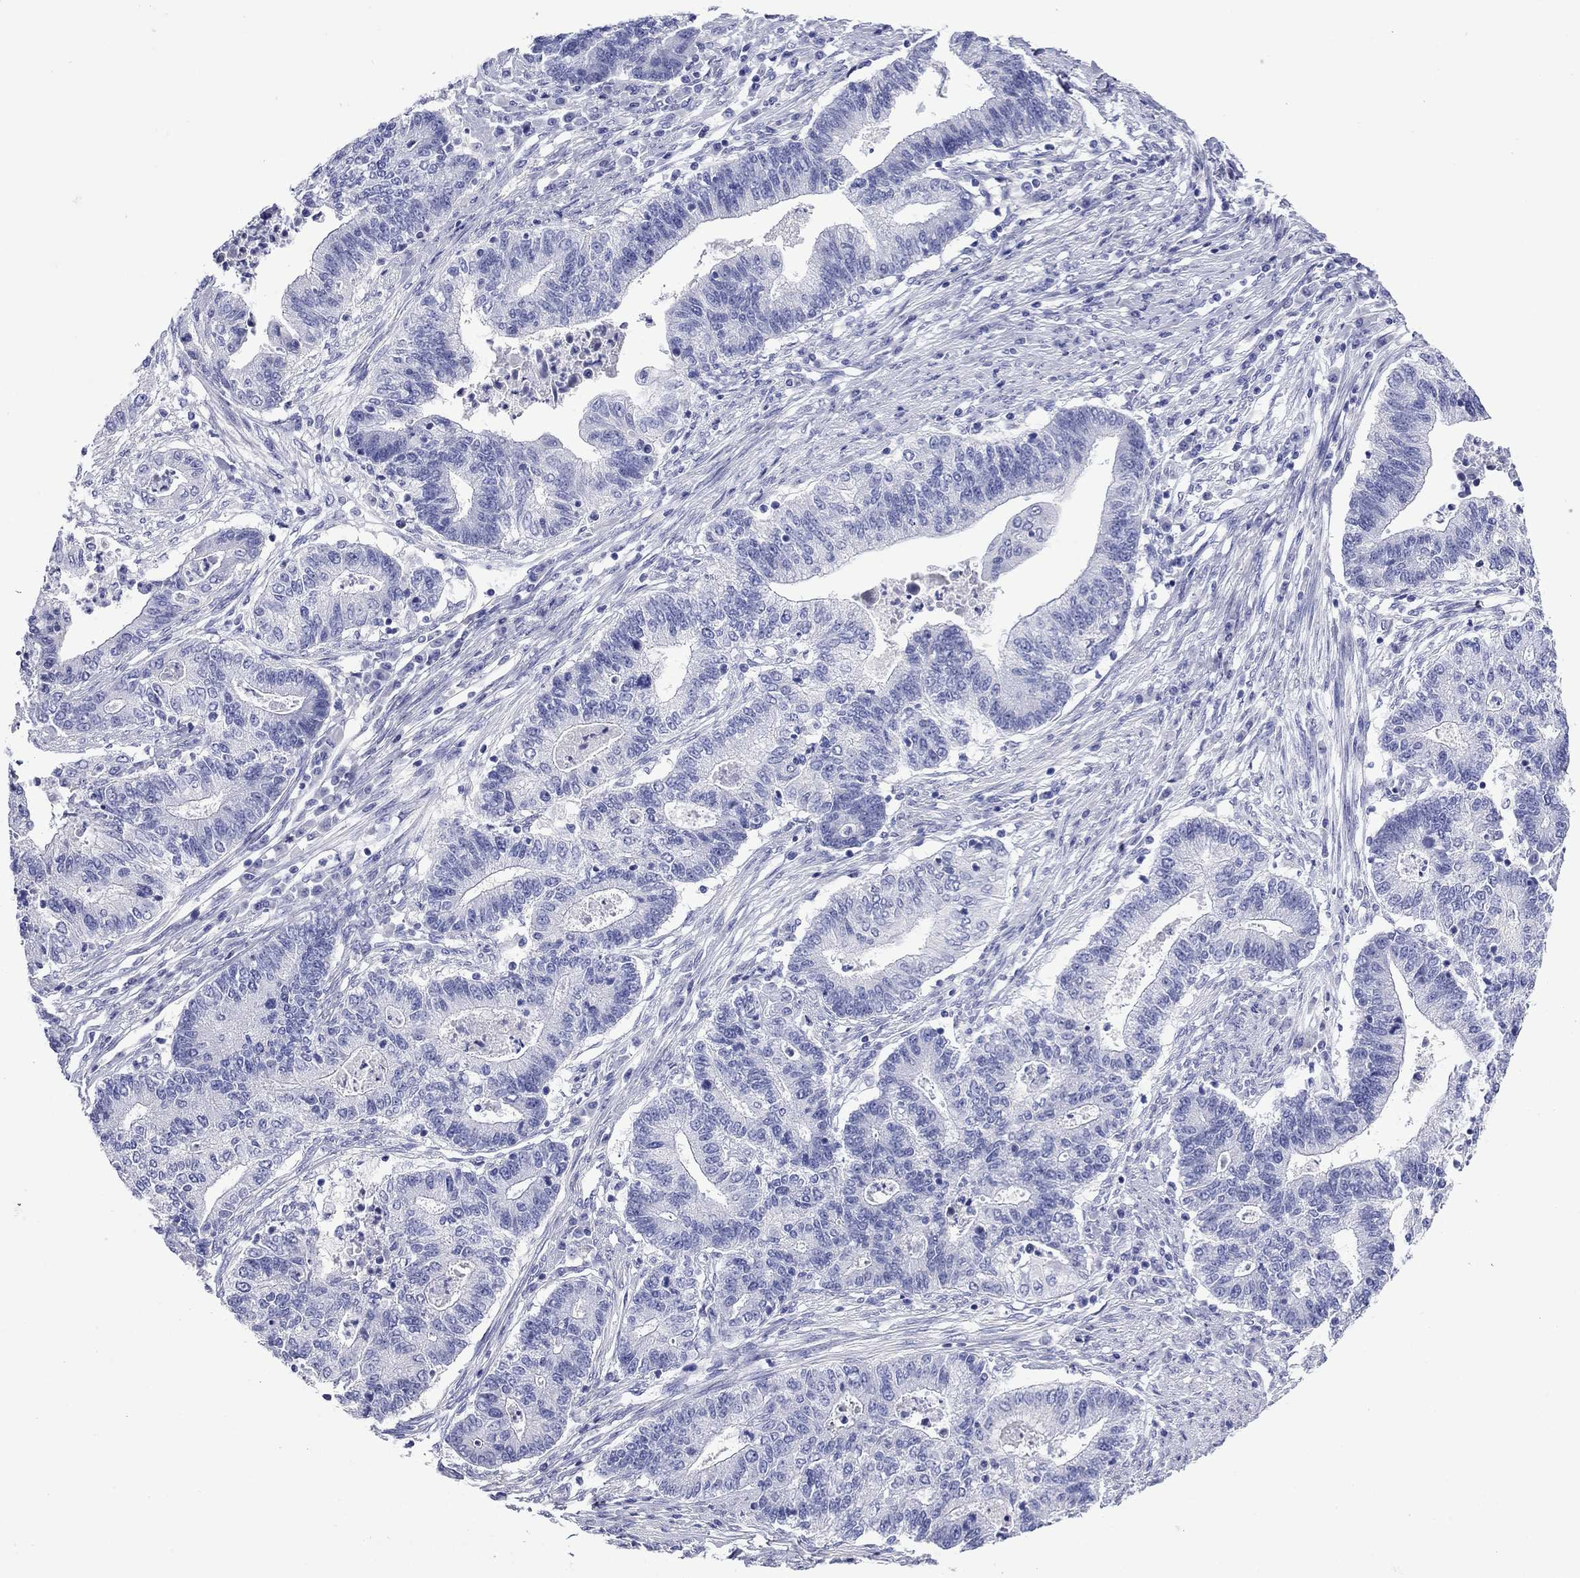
{"staining": {"intensity": "negative", "quantity": "none", "location": "none"}, "tissue": "endometrial cancer", "cell_type": "Tumor cells", "image_type": "cancer", "snomed": [{"axis": "morphology", "description": "Adenocarcinoma, NOS"}, {"axis": "topography", "description": "Uterus"}, {"axis": "topography", "description": "Endometrium"}], "caption": "IHC of human adenocarcinoma (endometrial) demonstrates no expression in tumor cells.", "gene": "GIP", "patient": {"sex": "female", "age": 54}}